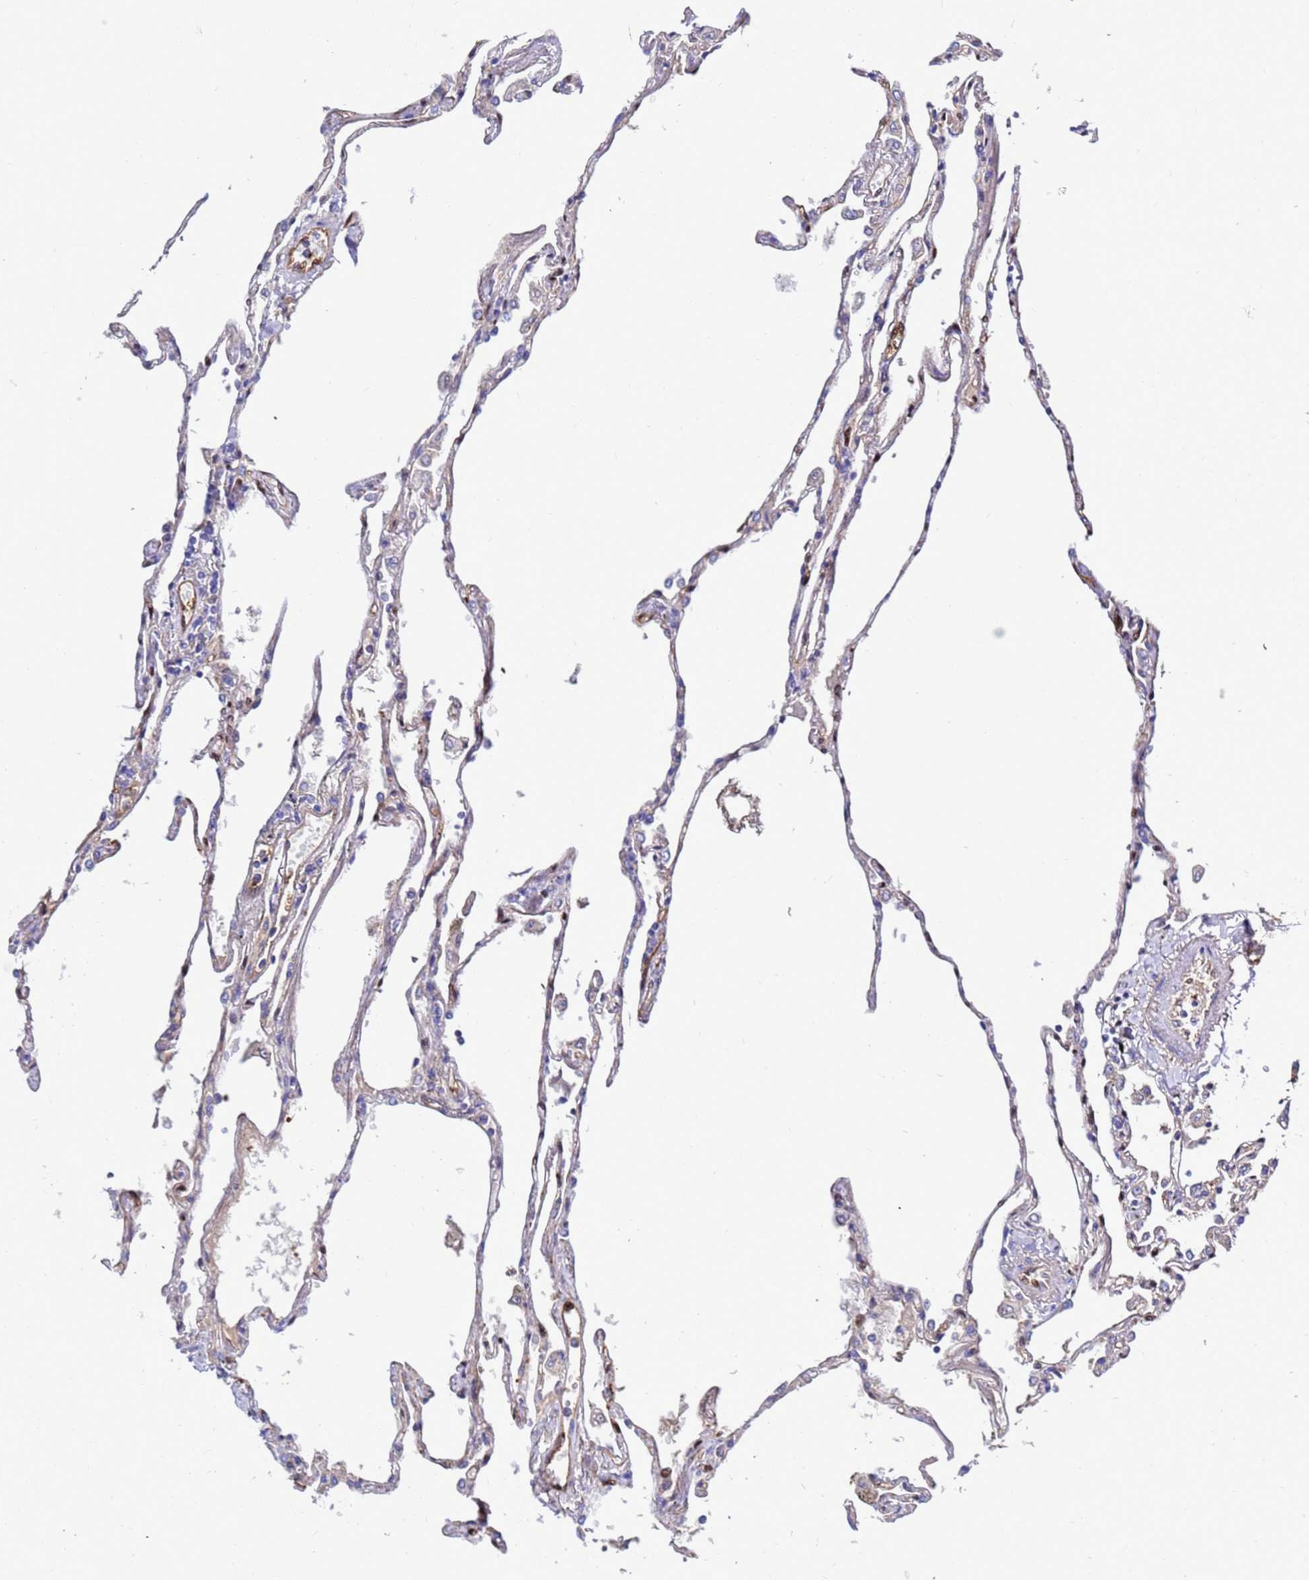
{"staining": {"intensity": "strong", "quantity": "<25%", "location": "cytoplasmic/membranous,nuclear"}, "tissue": "lung", "cell_type": "Alveolar cells", "image_type": "normal", "snomed": [{"axis": "morphology", "description": "Normal tissue, NOS"}, {"axis": "topography", "description": "Lung"}], "caption": "The histopathology image displays immunohistochemical staining of normal lung. There is strong cytoplasmic/membranous,nuclear expression is present in approximately <25% of alveolar cells.", "gene": "FOXRED1", "patient": {"sex": "female", "age": 67}}